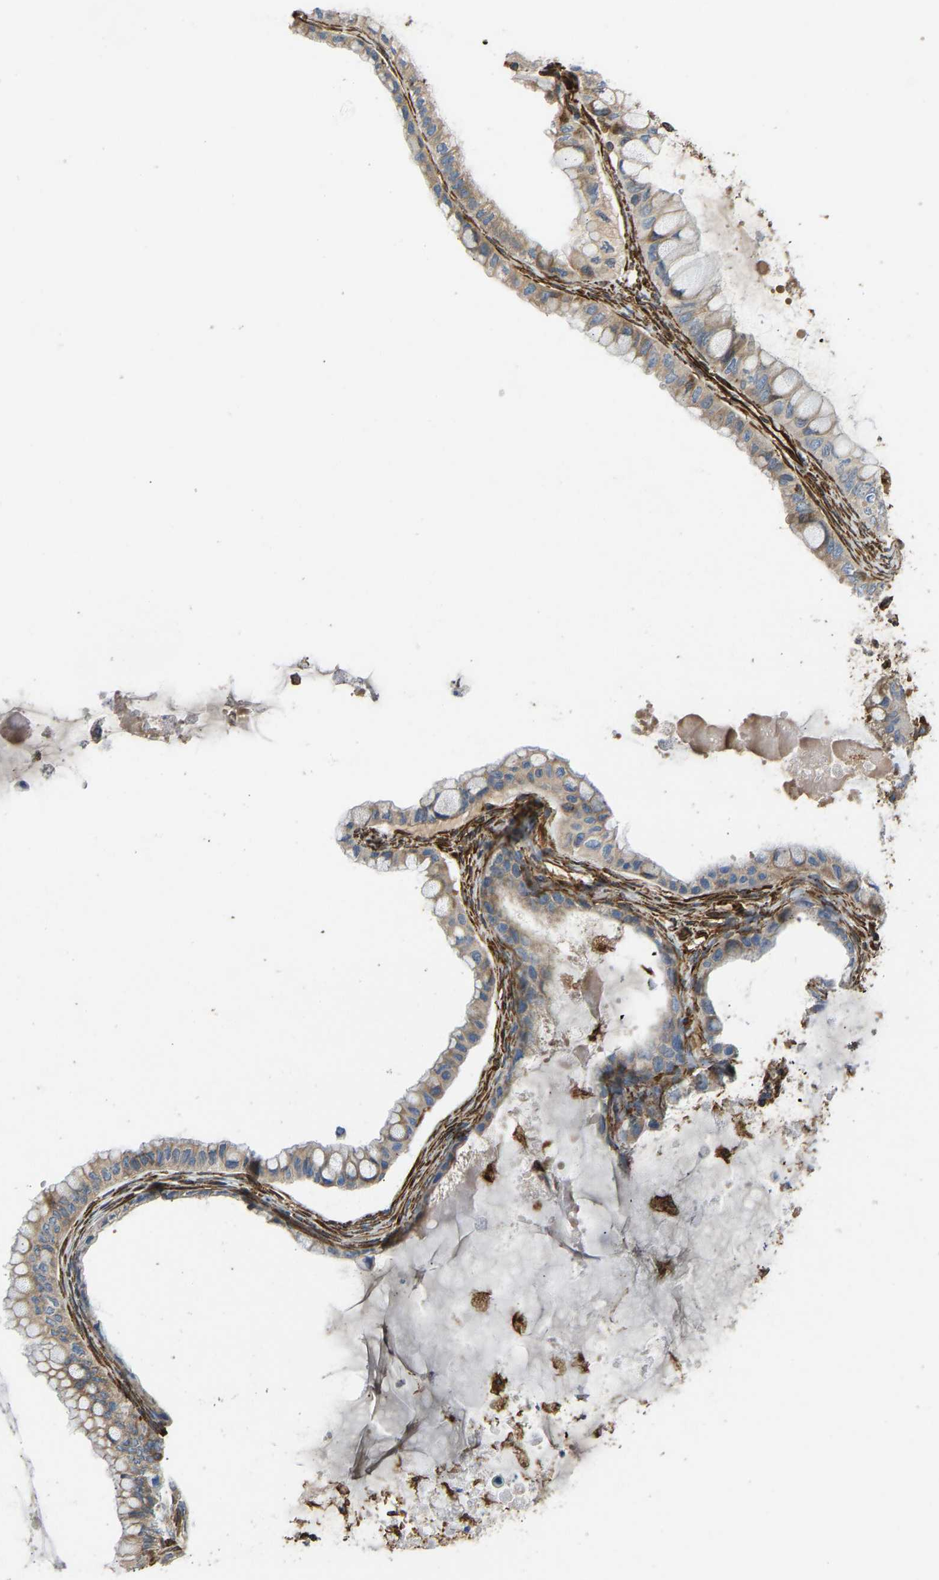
{"staining": {"intensity": "moderate", "quantity": ">75%", "location": "cytoplasmic/membranous"}, "tissue": "ovarian cancer", "cell_type": "Tumor cells", "image_type": "cancer", "snomed": [{"axis": "morphology", "description": "Cystadenocarcinoma, mucinous, NOS"}, {"axis": "topography", "description": "Ovary"}], "caption": "Ovarian cancer (mucinous cystadenocarcinoma) stained for a protein (brown) demonstrates moderate cytoplasmic/membranous positive expression in approximately >75% of tumor cells.", "gene": "BEX3", "patient": {"sex": "female", "age": 80}}